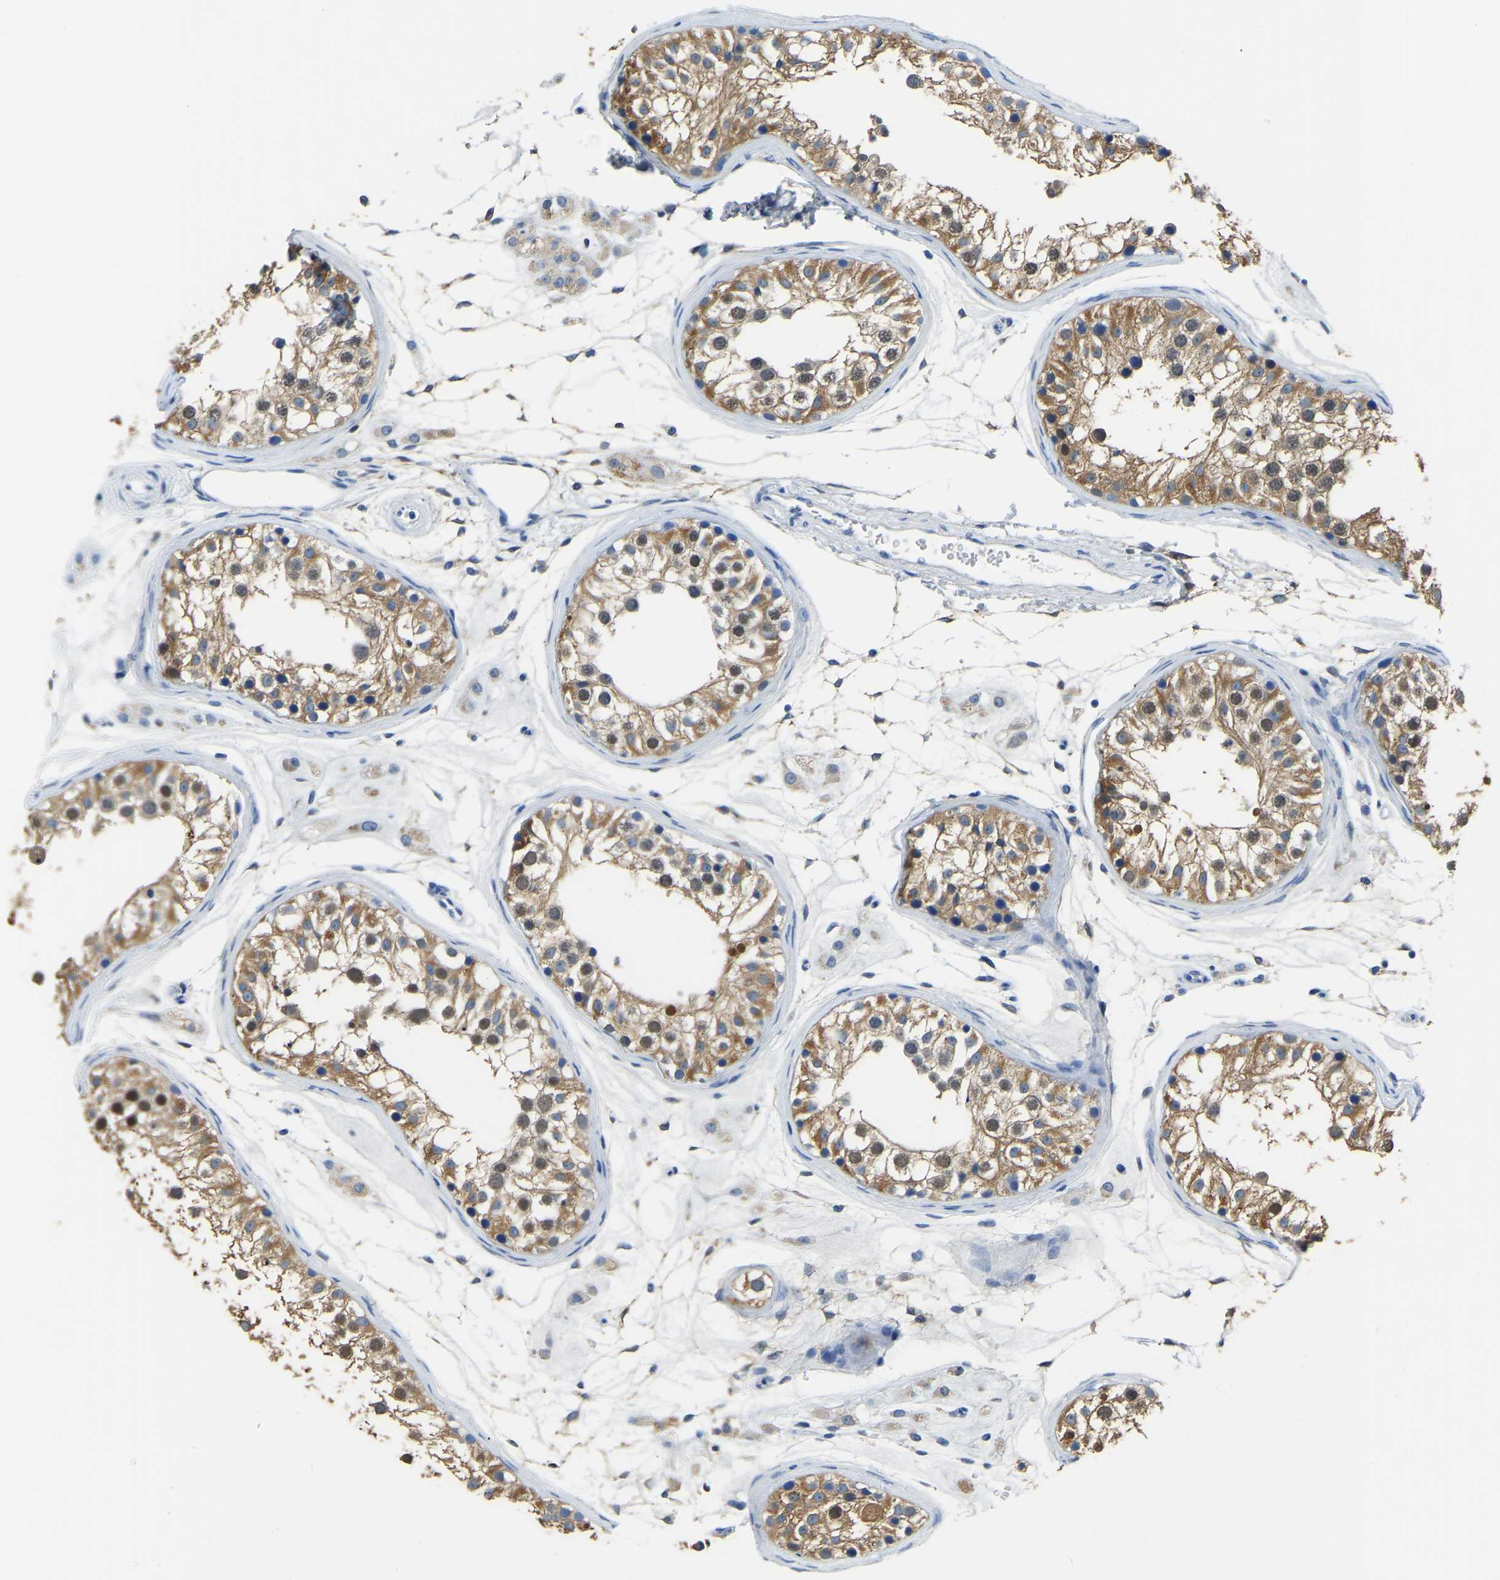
{"staining": {"intensity": "moderate", "quantity": ">75%", "location": "cytoplasmic/membranous"}, "tissue": "testis", "cell_type": "Cells in seminiferous ducts", "image_type": "normal", "snomed": [{"axis": "morphology", "description": "Normal tissue, NOS"}, {"axis": "morphology", "description": "Adenocarcinoma, metastatic, NOS"}, {"axis": "topography", "description": "Testis"}], "caption": "IHC photomicrograph of normal testis: human testis stained using immunohistochemistry shows medium levels of moderate protein expression localized specifically in the cytoplasmic/membranous of cells in seminiferous ducts, appearing as a cytoplasmic/membranous brown color.", "gene": "ZDHHC13", "patient": {"sex": "male", "age": 26}}